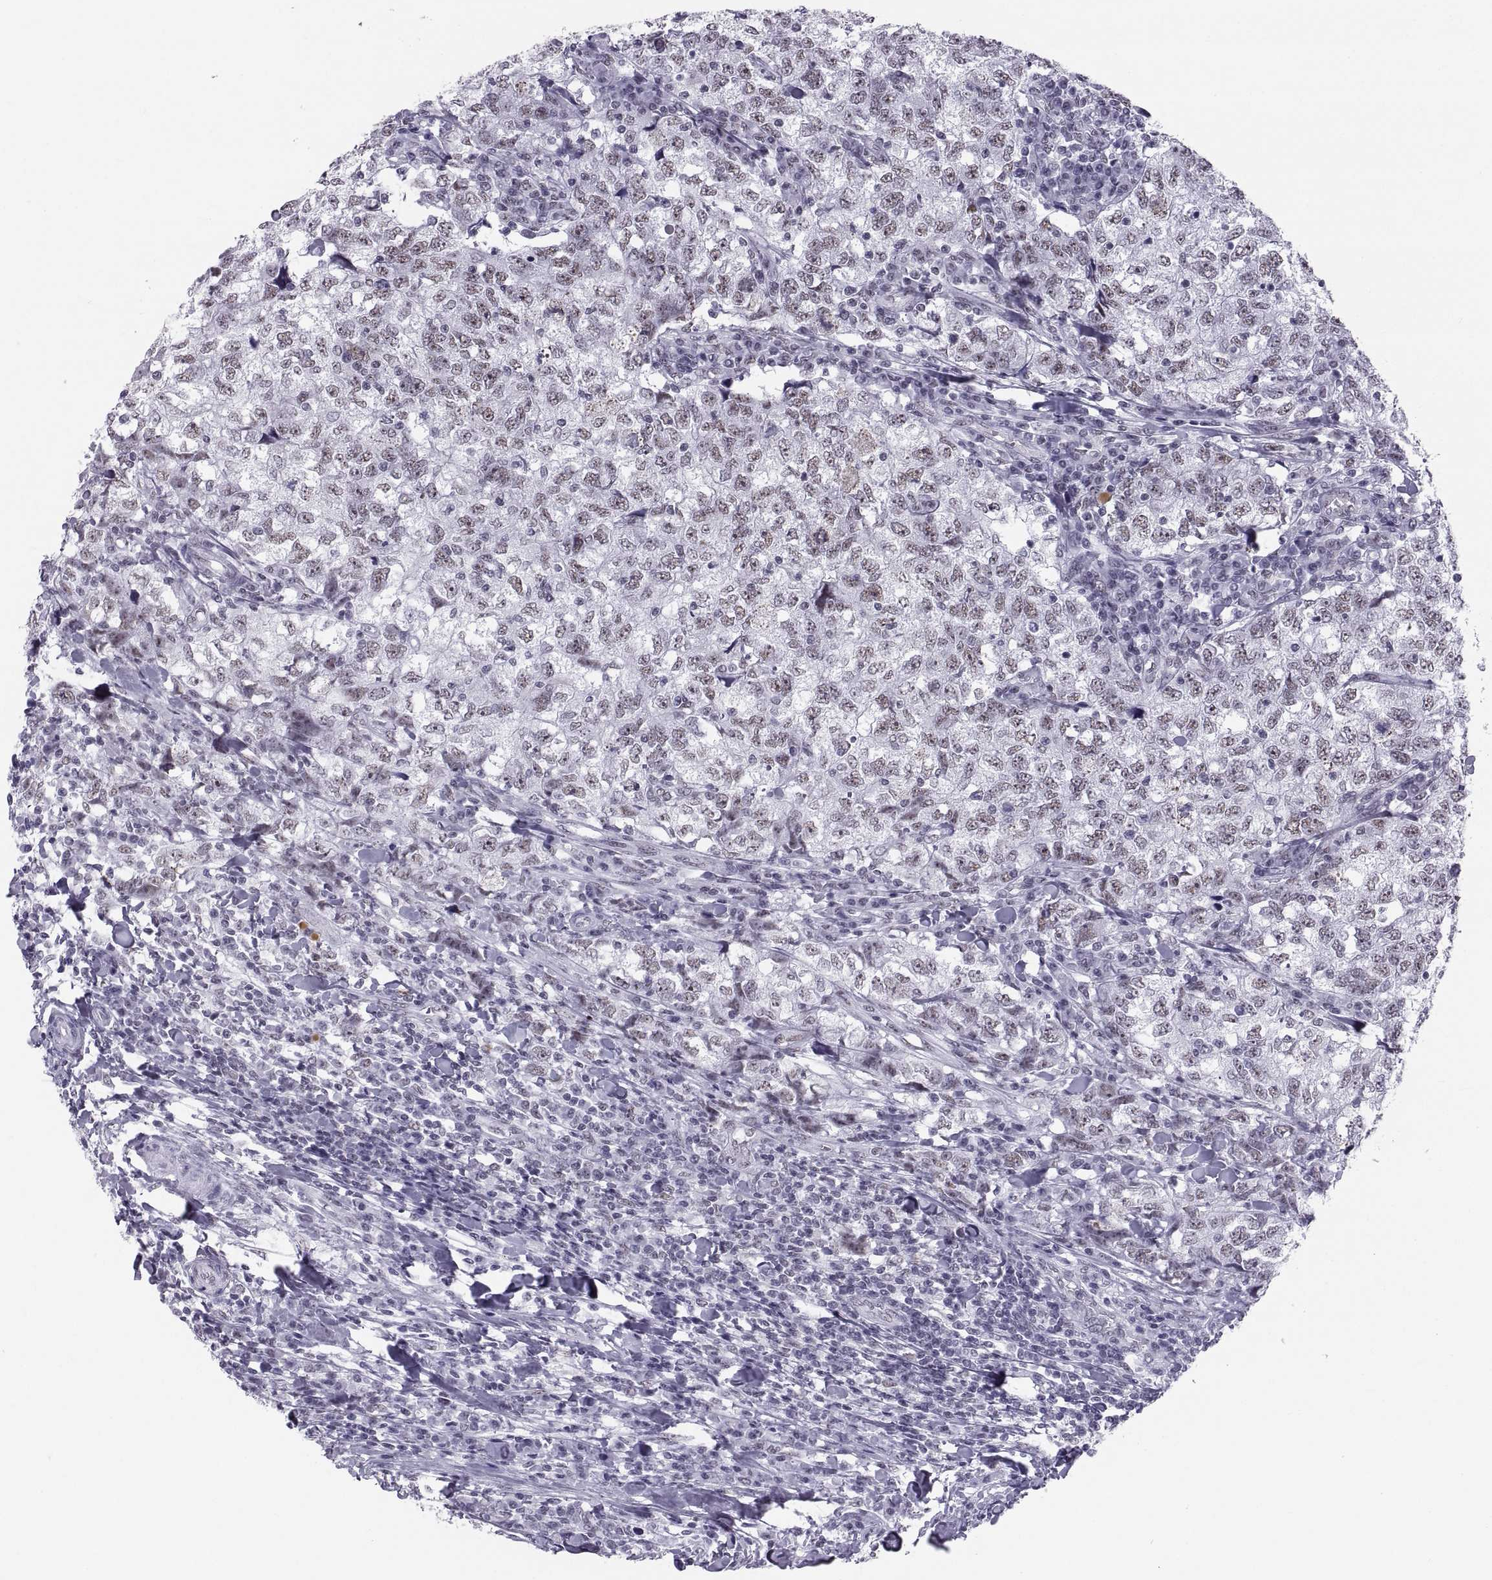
{"staining": {"intensity": "weak", "quantity": "25%-75%", "location": "nuclear"}, "tissue": "breast cancer", "cell_type": "Tumor cells", "image_type": "cancer", "snomed": [{"axis": "morphology", "description": "Duct carcinoma"}, {"axis": "topography", "description": "Breast"}], "caption": "Immunohistochemistry (IHC) of human breast infiltrating ductal carcinoma exhibits low levels of weak nuclear staining in about 25%-75% of tumor cells. (Stains: DAB in brown, nuclei in blue, Microscopy: brightfield microscopy at high magnification).", "gene": "NEUROD6", "patient": {"sex": "female", "age": 30}}